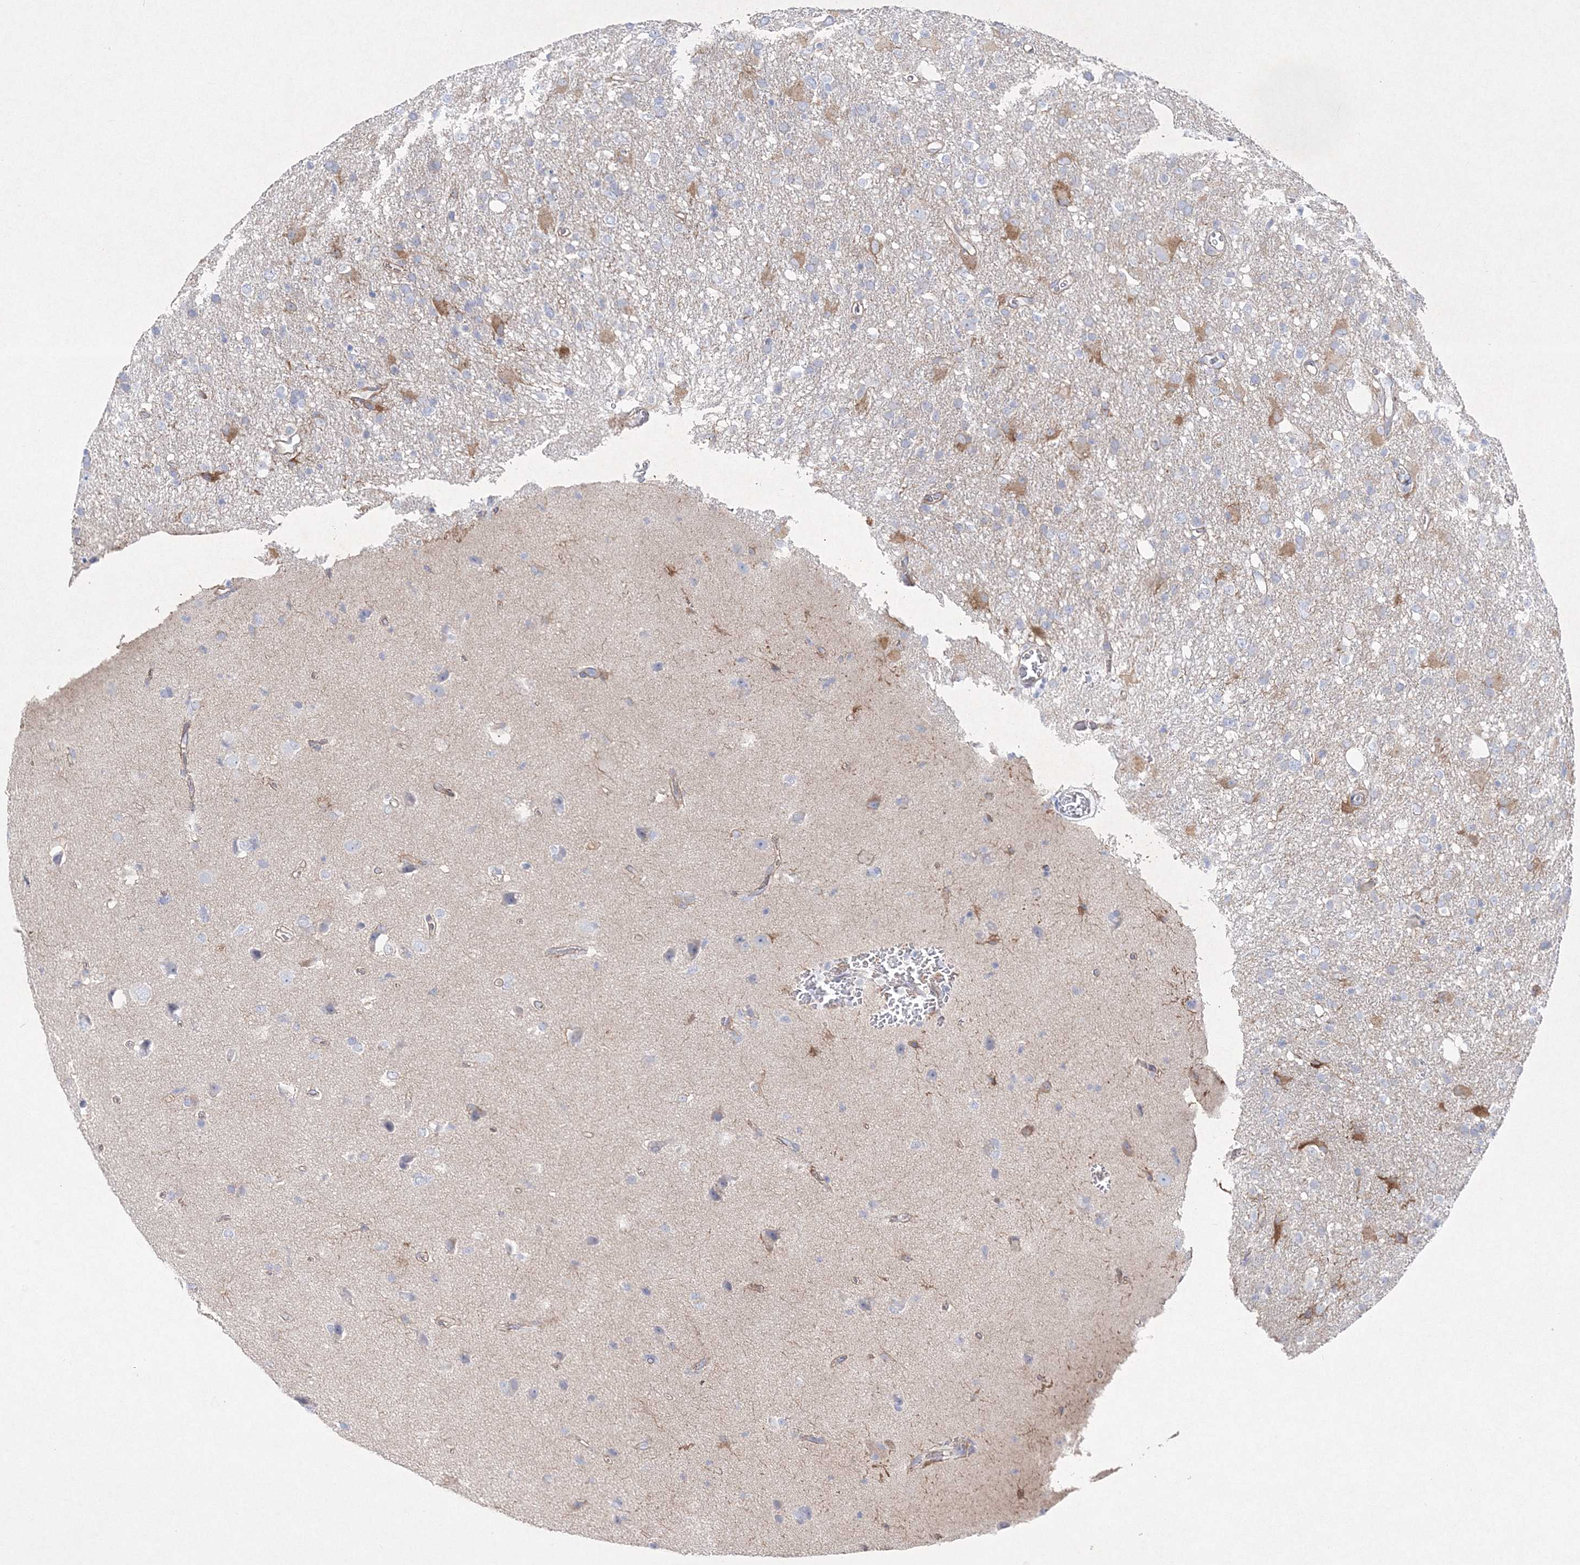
{"staining": {"intensity": "negative", "quantity": "none", "location": "none"}, "tissue": "glioma", "cell_type": "Tumor cells", "image_type": "cancer", "snomed": [{"axis": "morphology", "description": "Glioma, malignant, High grade"}, {"axis": "topography", "description": "Brain"}], "caption": "Malignant glioma (high-grade) was stained to show a protein in brown. There is no significant staining in tumor cells.", "gene": "NAA40", "patient": {"sex": "female", "age": 57}}